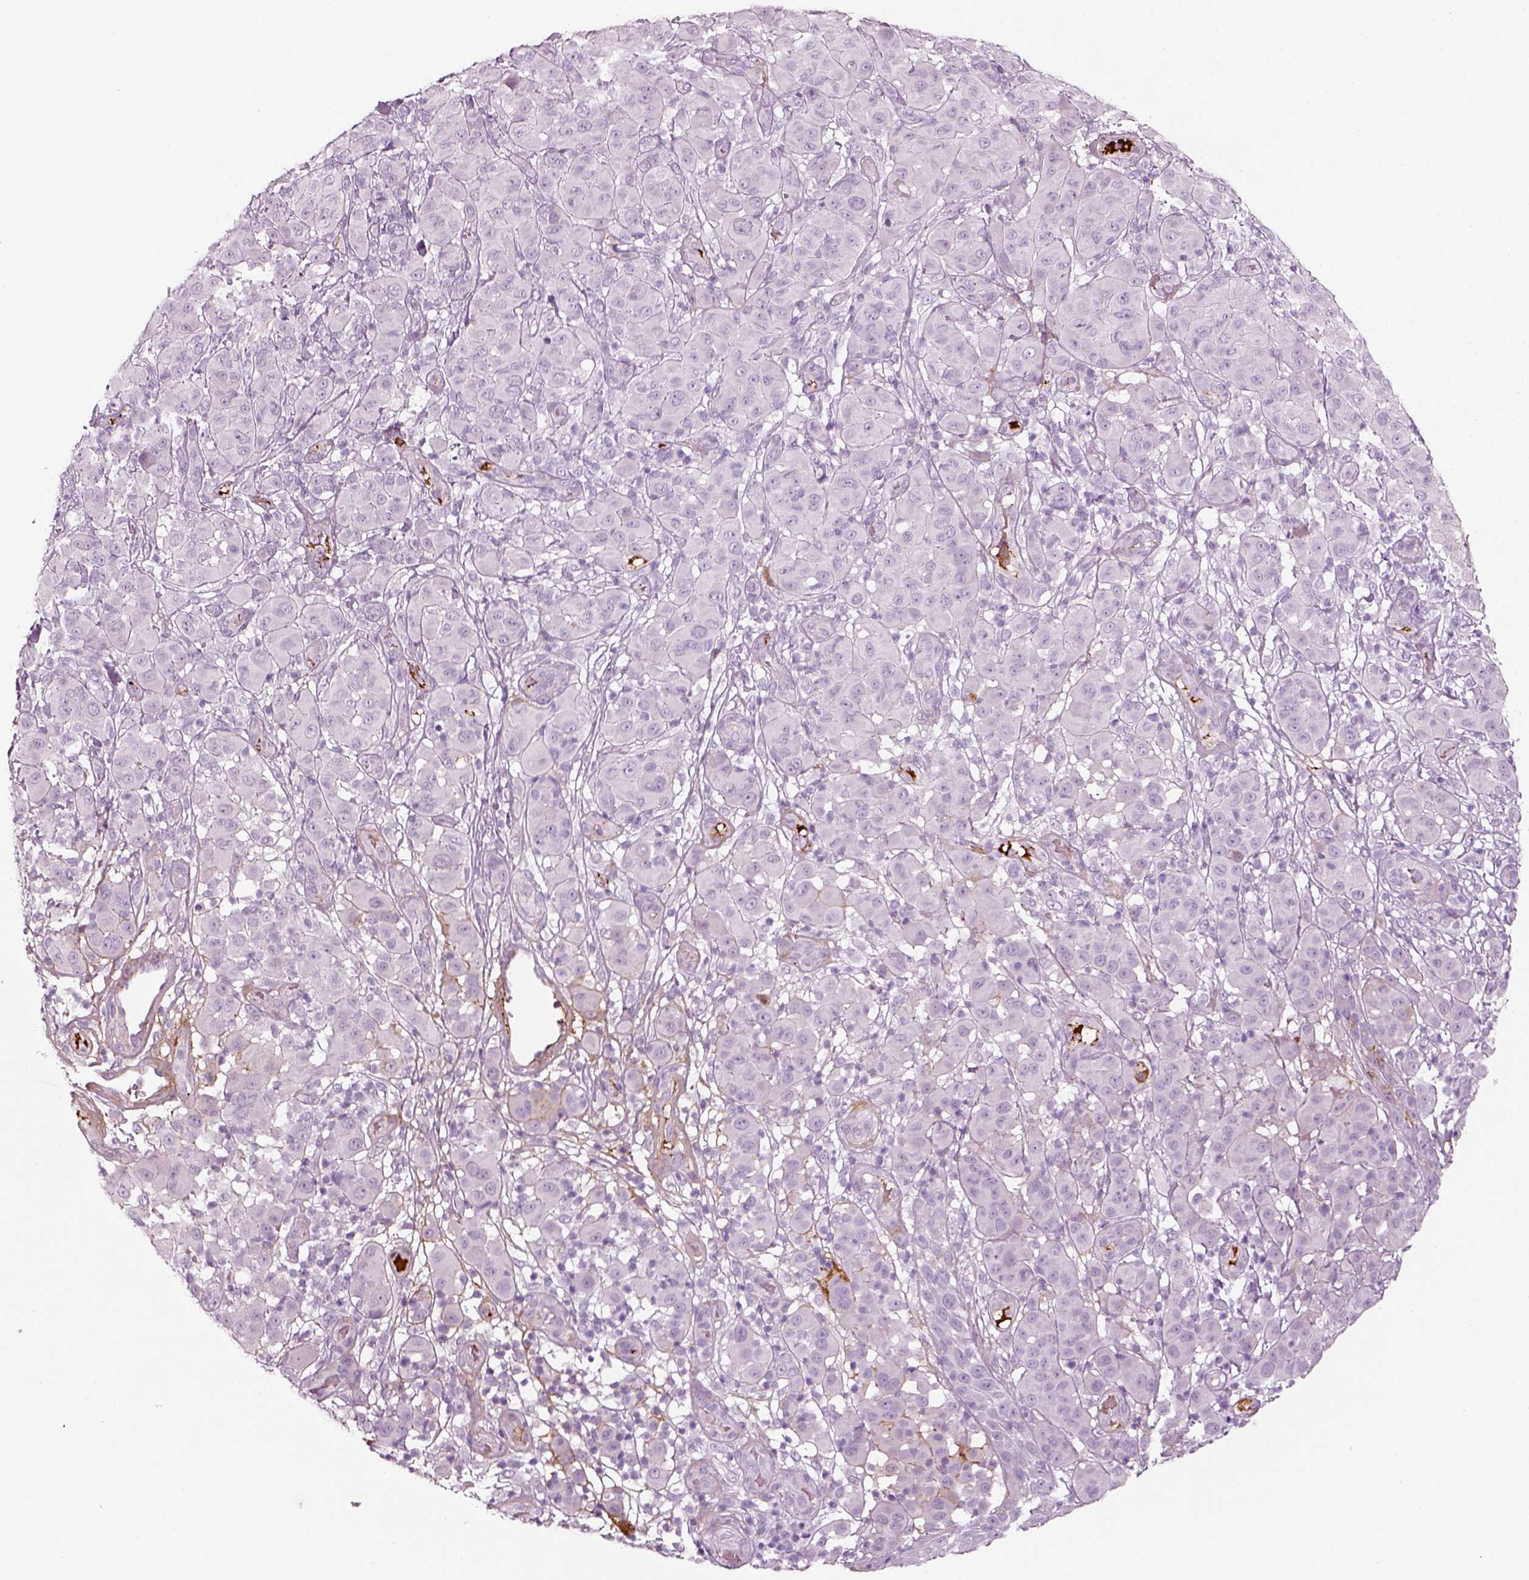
{"staining": {"intensity": "negative", "quantity": "none", "location": "none"}, "tissue": "melanoma", "cell_type": "Tumor cells", "image_type": "cancer", "snomed": [{"axis": "morphology", "description": "Malignant melanoma, NOS"}, {"axis": "topography", "description": "Skin"}], "caption": "Malignant melanoma stained for a protein using immunohistochemistry (IHC) shows no expression tumor cells.", "gene": "PABPC1L2B", "patient": {"sex": "female", "age": 87}}